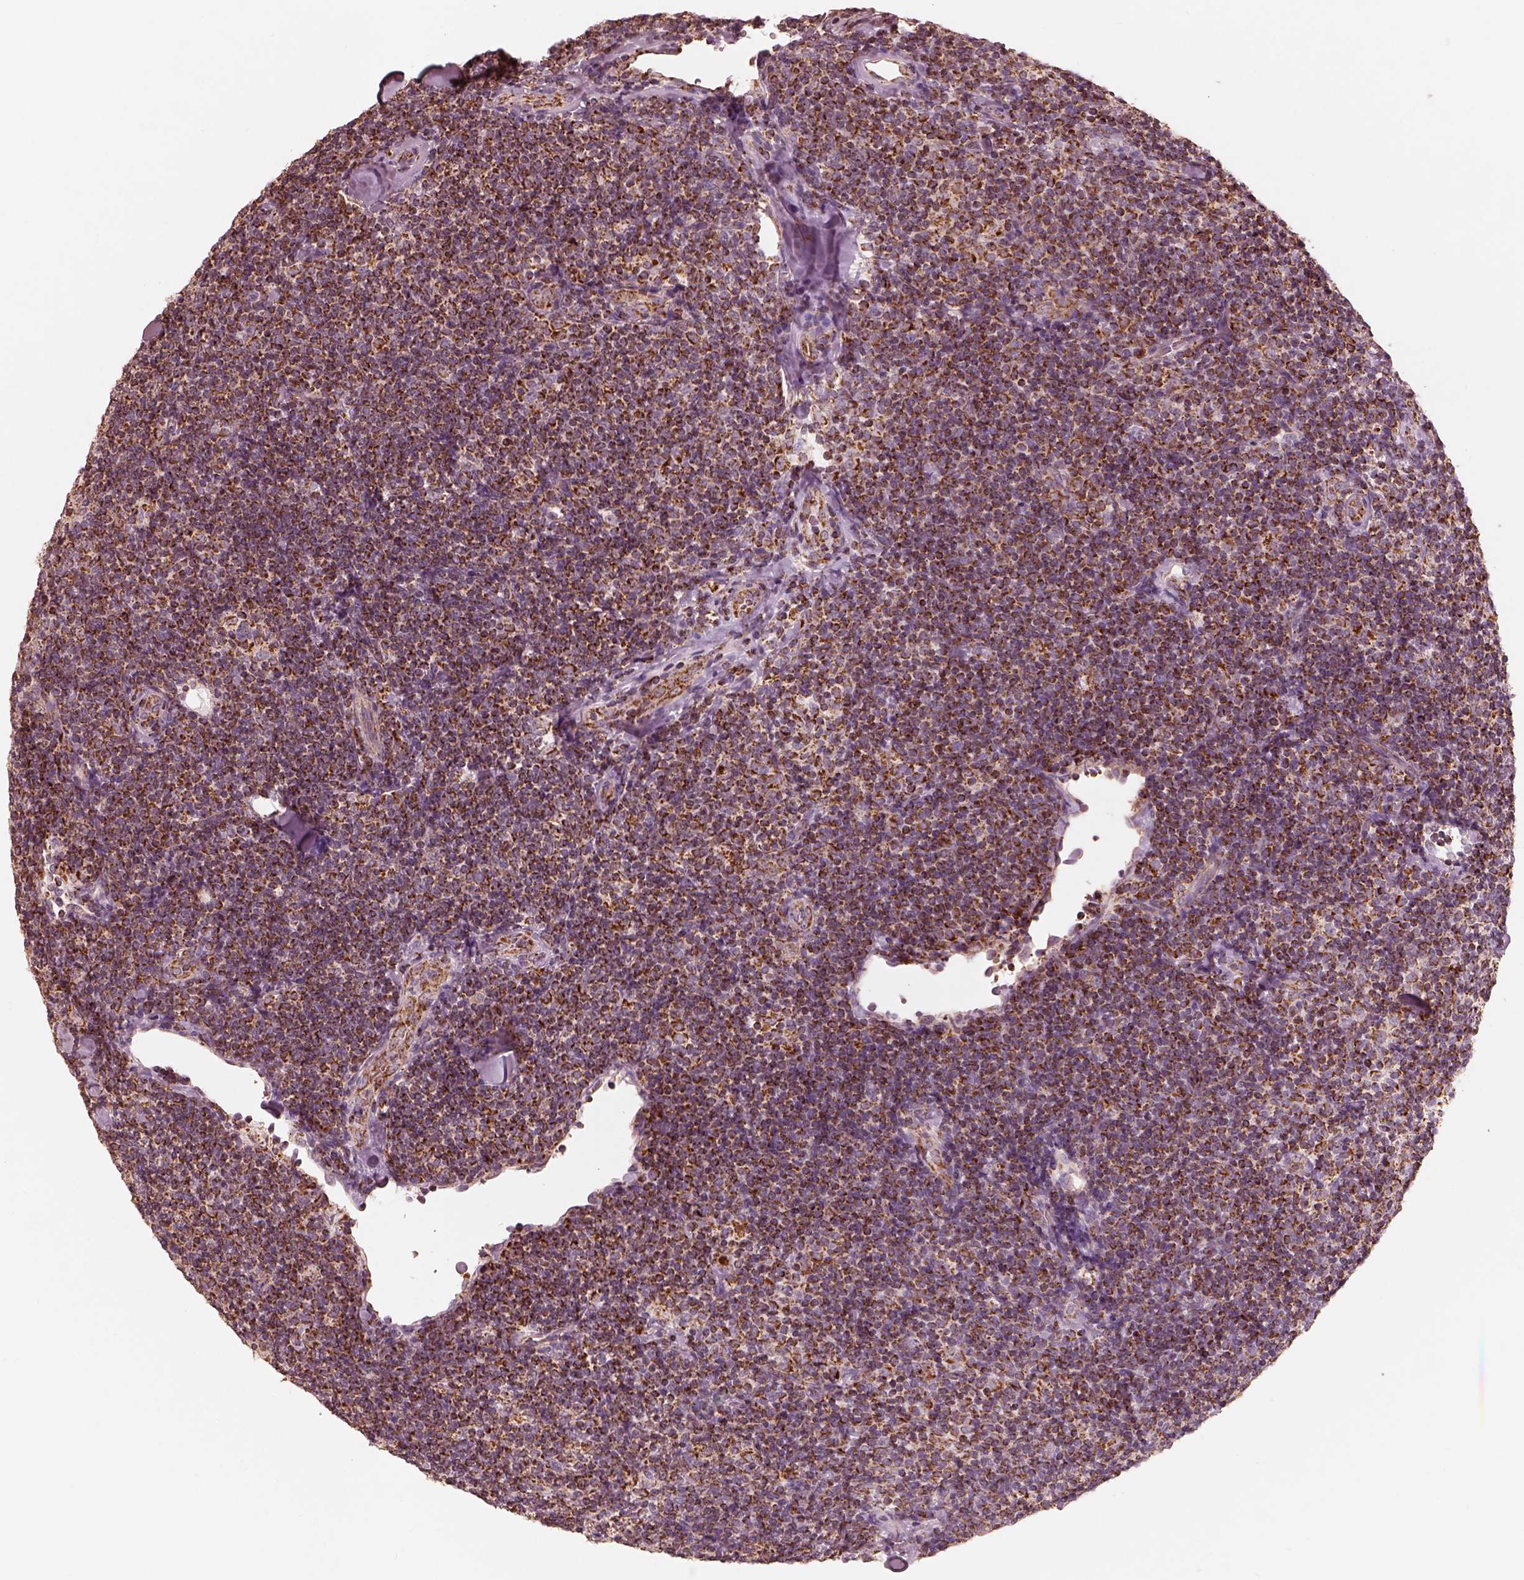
{"staining": {"intensity": "strong", "quantity": ">75%", "location": "cytoplasmic/membranous"}, "tissue": "lymphoma", "cell_type": "Tumor cells", "image_type": "cancer", "snomed": [{"axis": "morphology", "description": "Malignant lymphoma, non-Hodgkin's type, Low grade"}, {"axis": "topography", "description": "Lymph node"}], "caption": "The photomicrograph reveals a brown stain indicating the presence of a protein in the cytoplasmic/membranous of tumor cells in low-grade malignant lymphoma, non-Hodgkin's type.", "gene": "ENTPD6", "patient": {"sex": "female", "age": 56}}